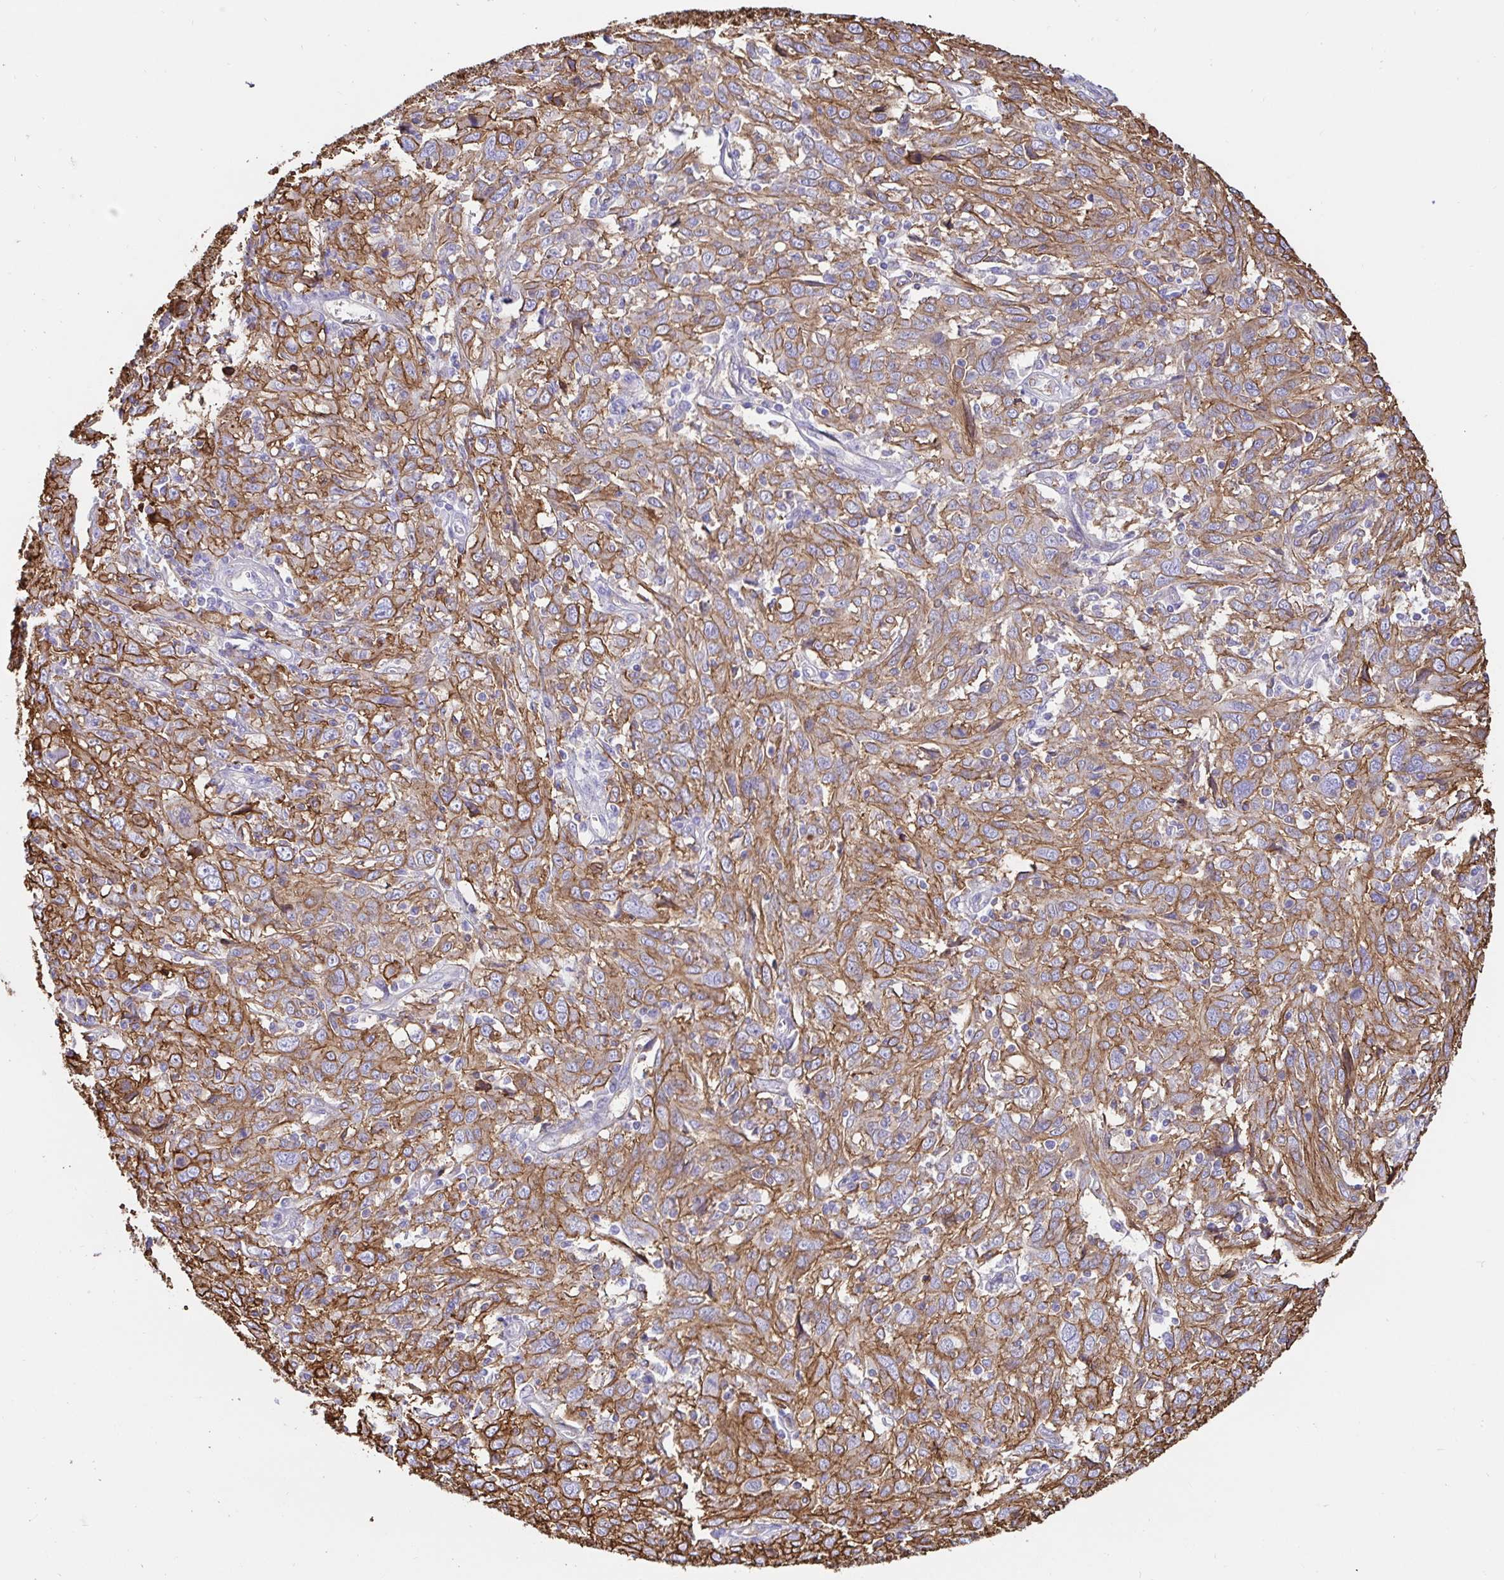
{"staining": {"intensity": "moderate", "quantity": ">75%", "location": "cytoplasmic/membranous"}, "tissue": "cervical cancer", "cell_type": "Tumor cells", "image_type": "cancer", "snomed": [{"axis": "morphology", "description": "Squamous cell carcinoma, NOS"}, {"axis": "topography", "description": "Cervix"}], "caption": "This image shows immunohistochemistry staining of cervical cancer, with medium moderate cytoplasmic/membranous positivity in about >75% of tumor cells.", "gene": "ANXA2", "patient": {"sex": "female", "age": 46}}